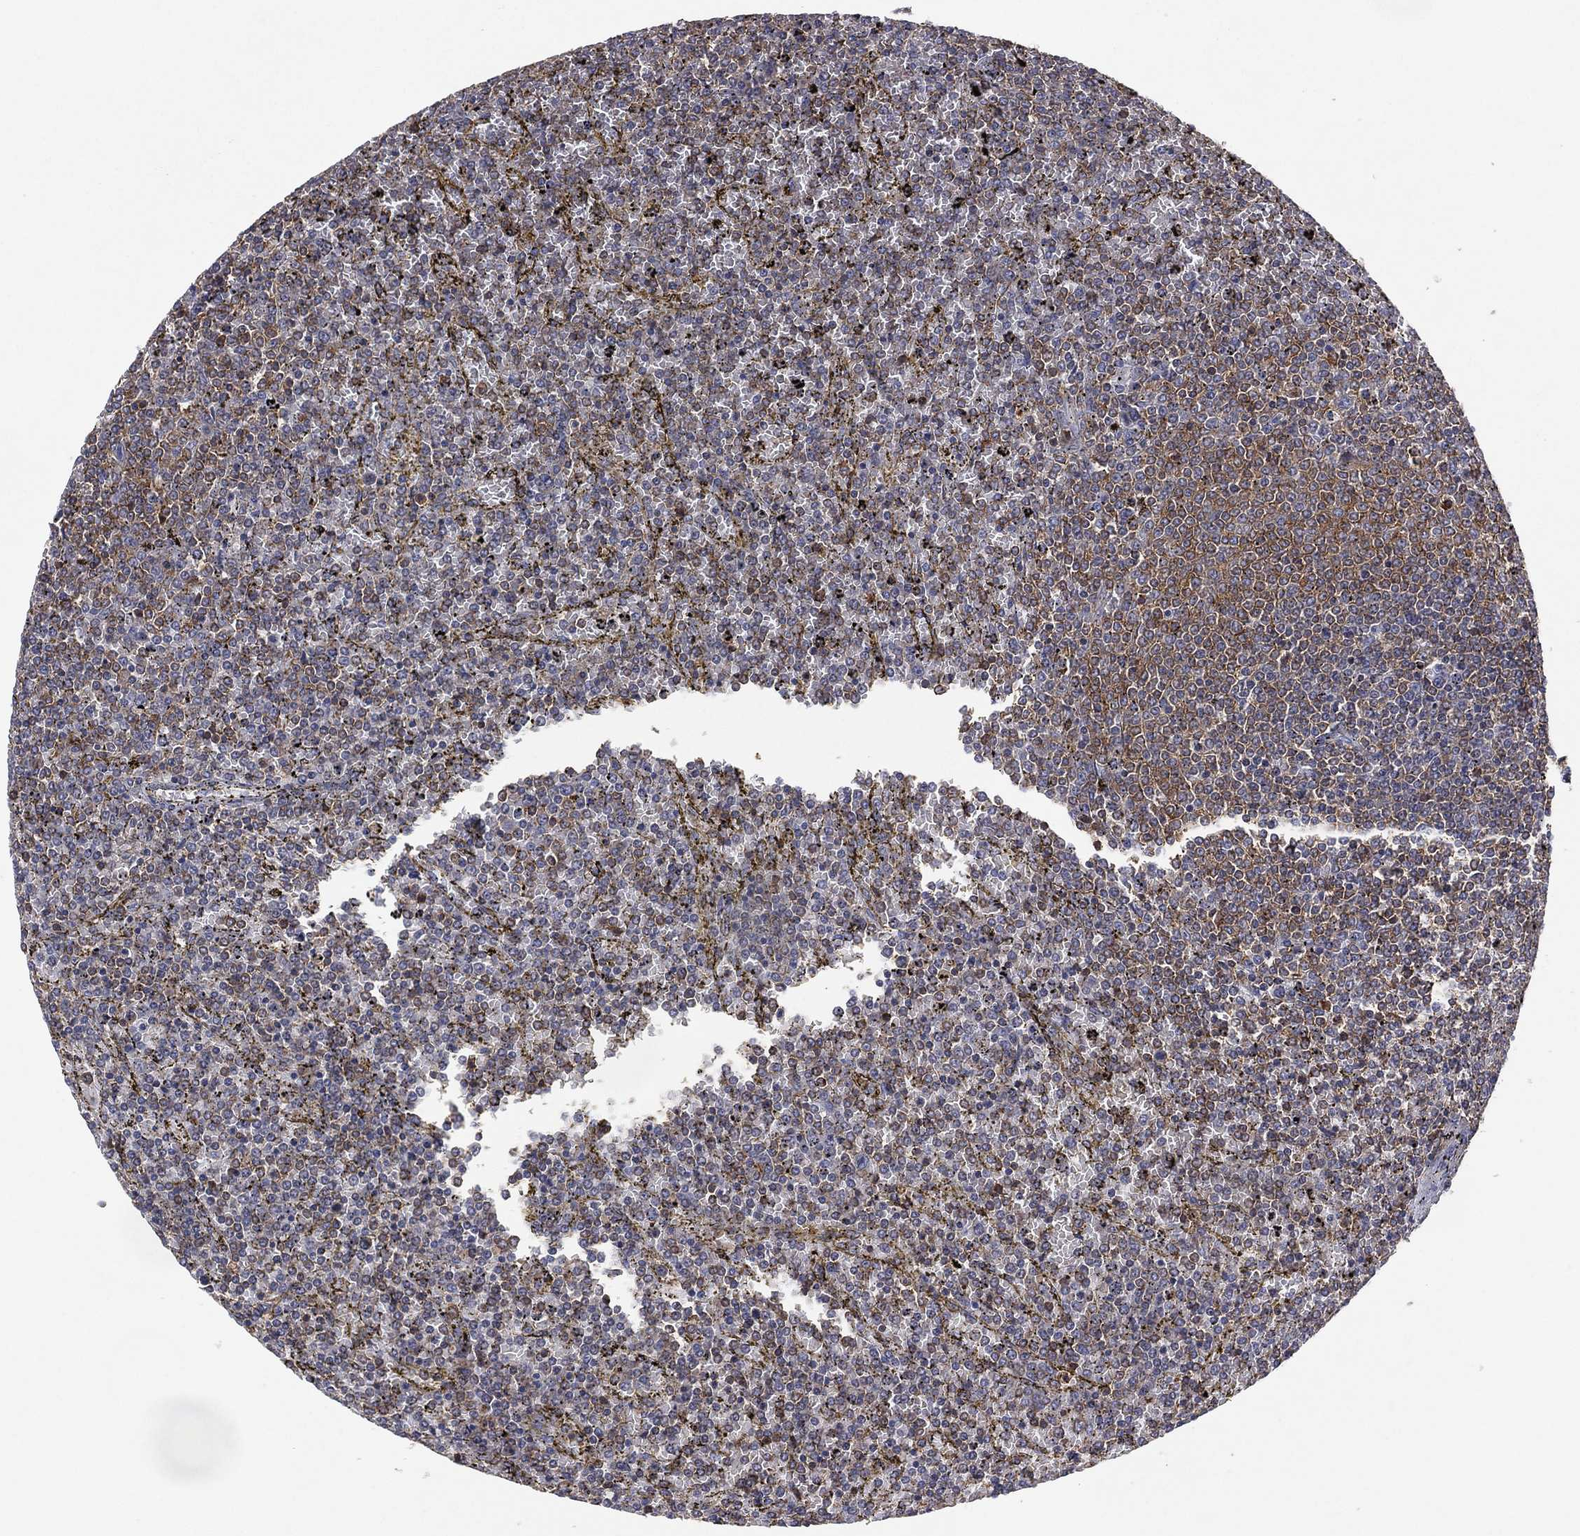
{"staining": {"intensity": "negative", "quantity": "none", "location": "none"}, "tissue": "lymphoma", "cell_type": "Tumor cells", "image_type": "cancer", "snomed": [{"axis": "morphology", "description": "Malignant lymphoma, non-Hodgkin's type, Low grade"}, {"axis": "topography", "description": "Spleen"}], "caption": "An IHC photomicrograph of lymphoma is shown. There is no staining in tumor cells of lymphoma.", "gene": "DOCK8", "patient": {"sex": "female", "age": 77}}